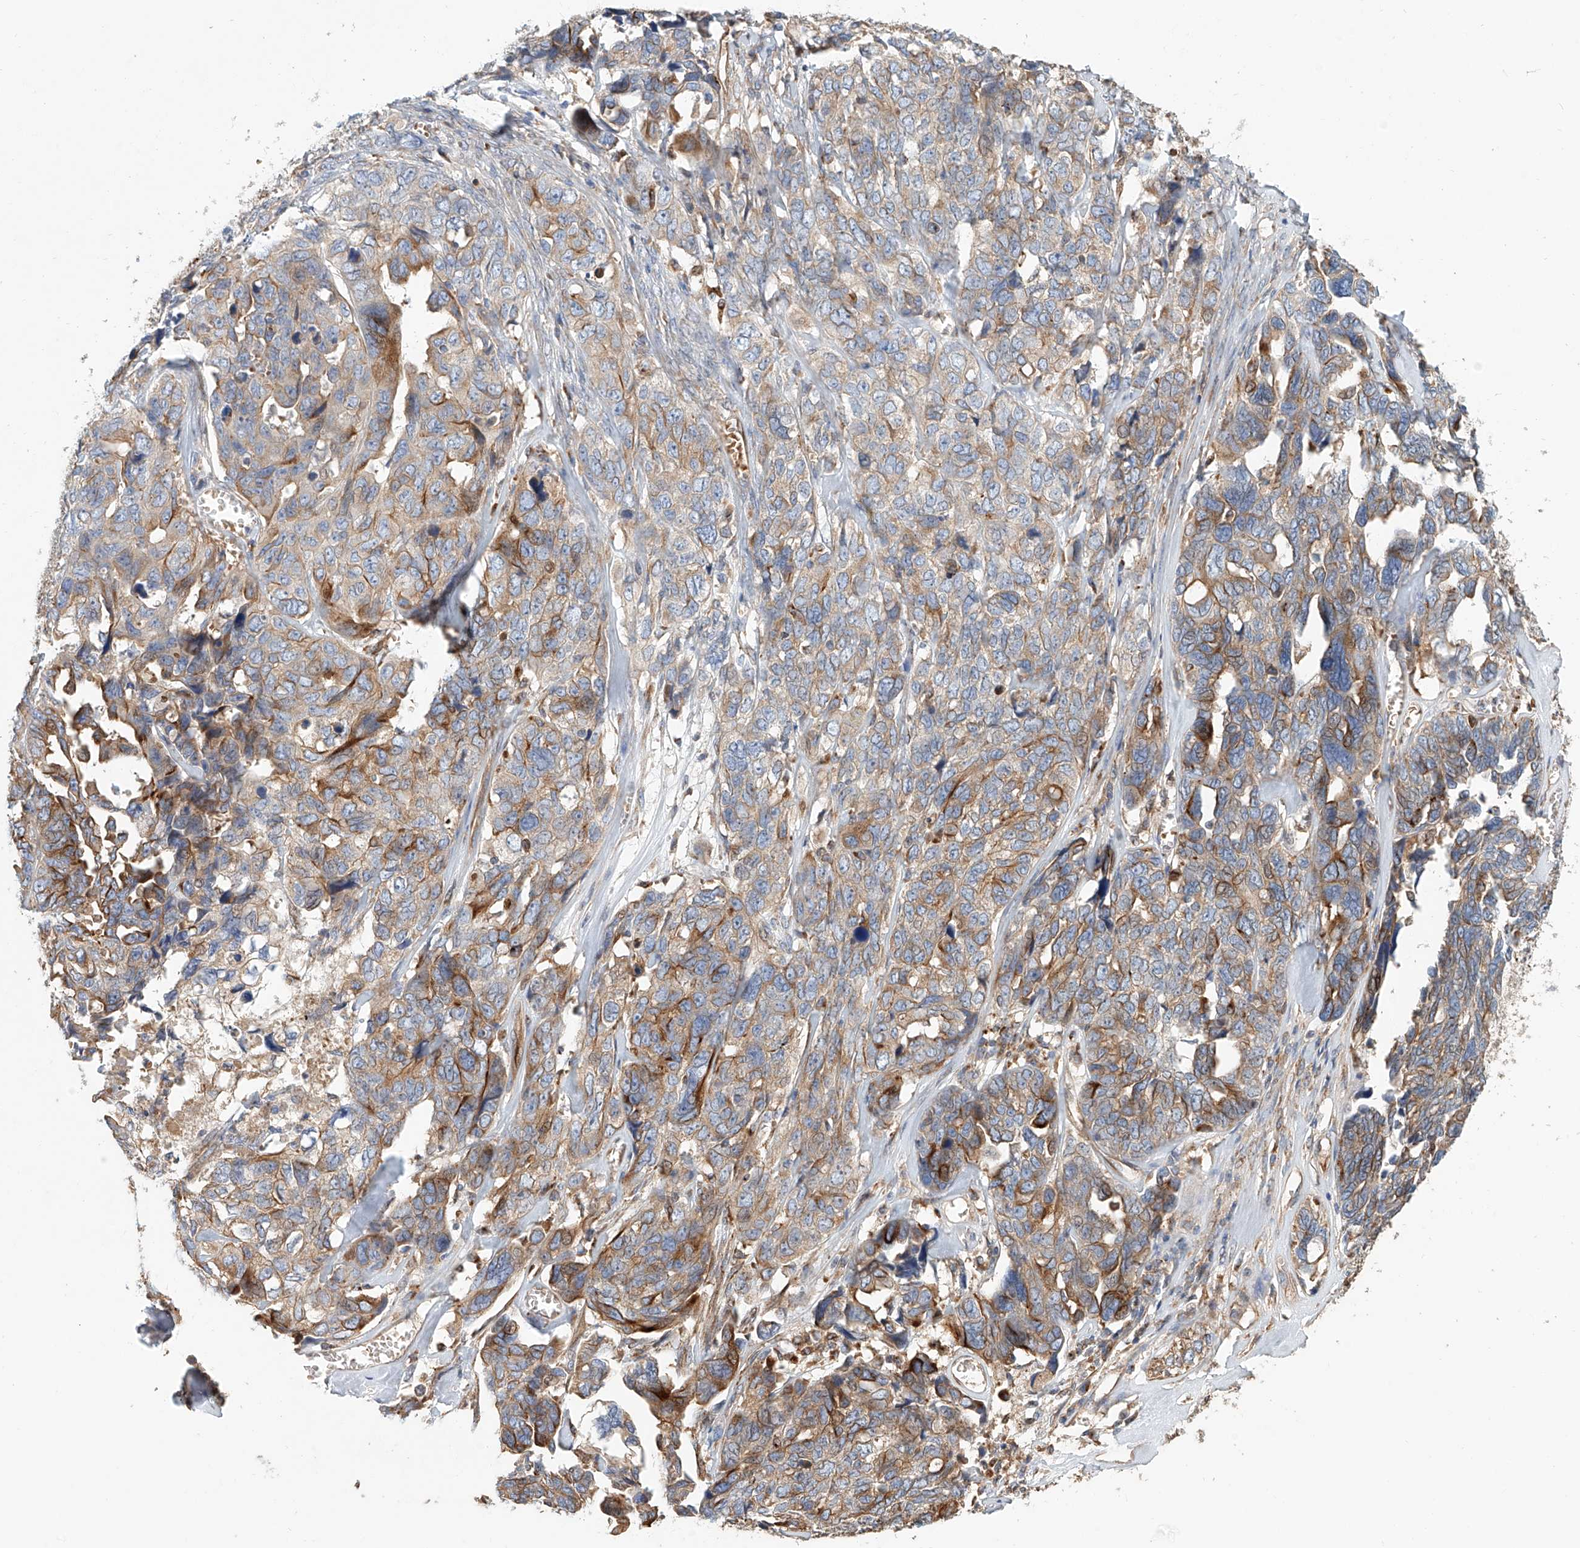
{"staining": {"intensity": "moderate", "quantity": ">75%", "location": "cytoplasmic/membranous"}, "tissue": "ovarian cancer", "cell_type": "Tumor cells", "image_type": "cancer", "snomed": [{"axis": "morphology", "description": "Cystadenocarcinoma, serous, NOS"}, {"axis": "topography", "description": "Ovary"}], "caption": "There is medium levels of moderate cytoplasmic/membranous expression in tumor cells of ovarian serous cystadenocarcinoma, as demonstrated by immunohistochemical staining (brown color).", "gene": "HGSNAT", "patient": {"sex": "female", "age": 79}}